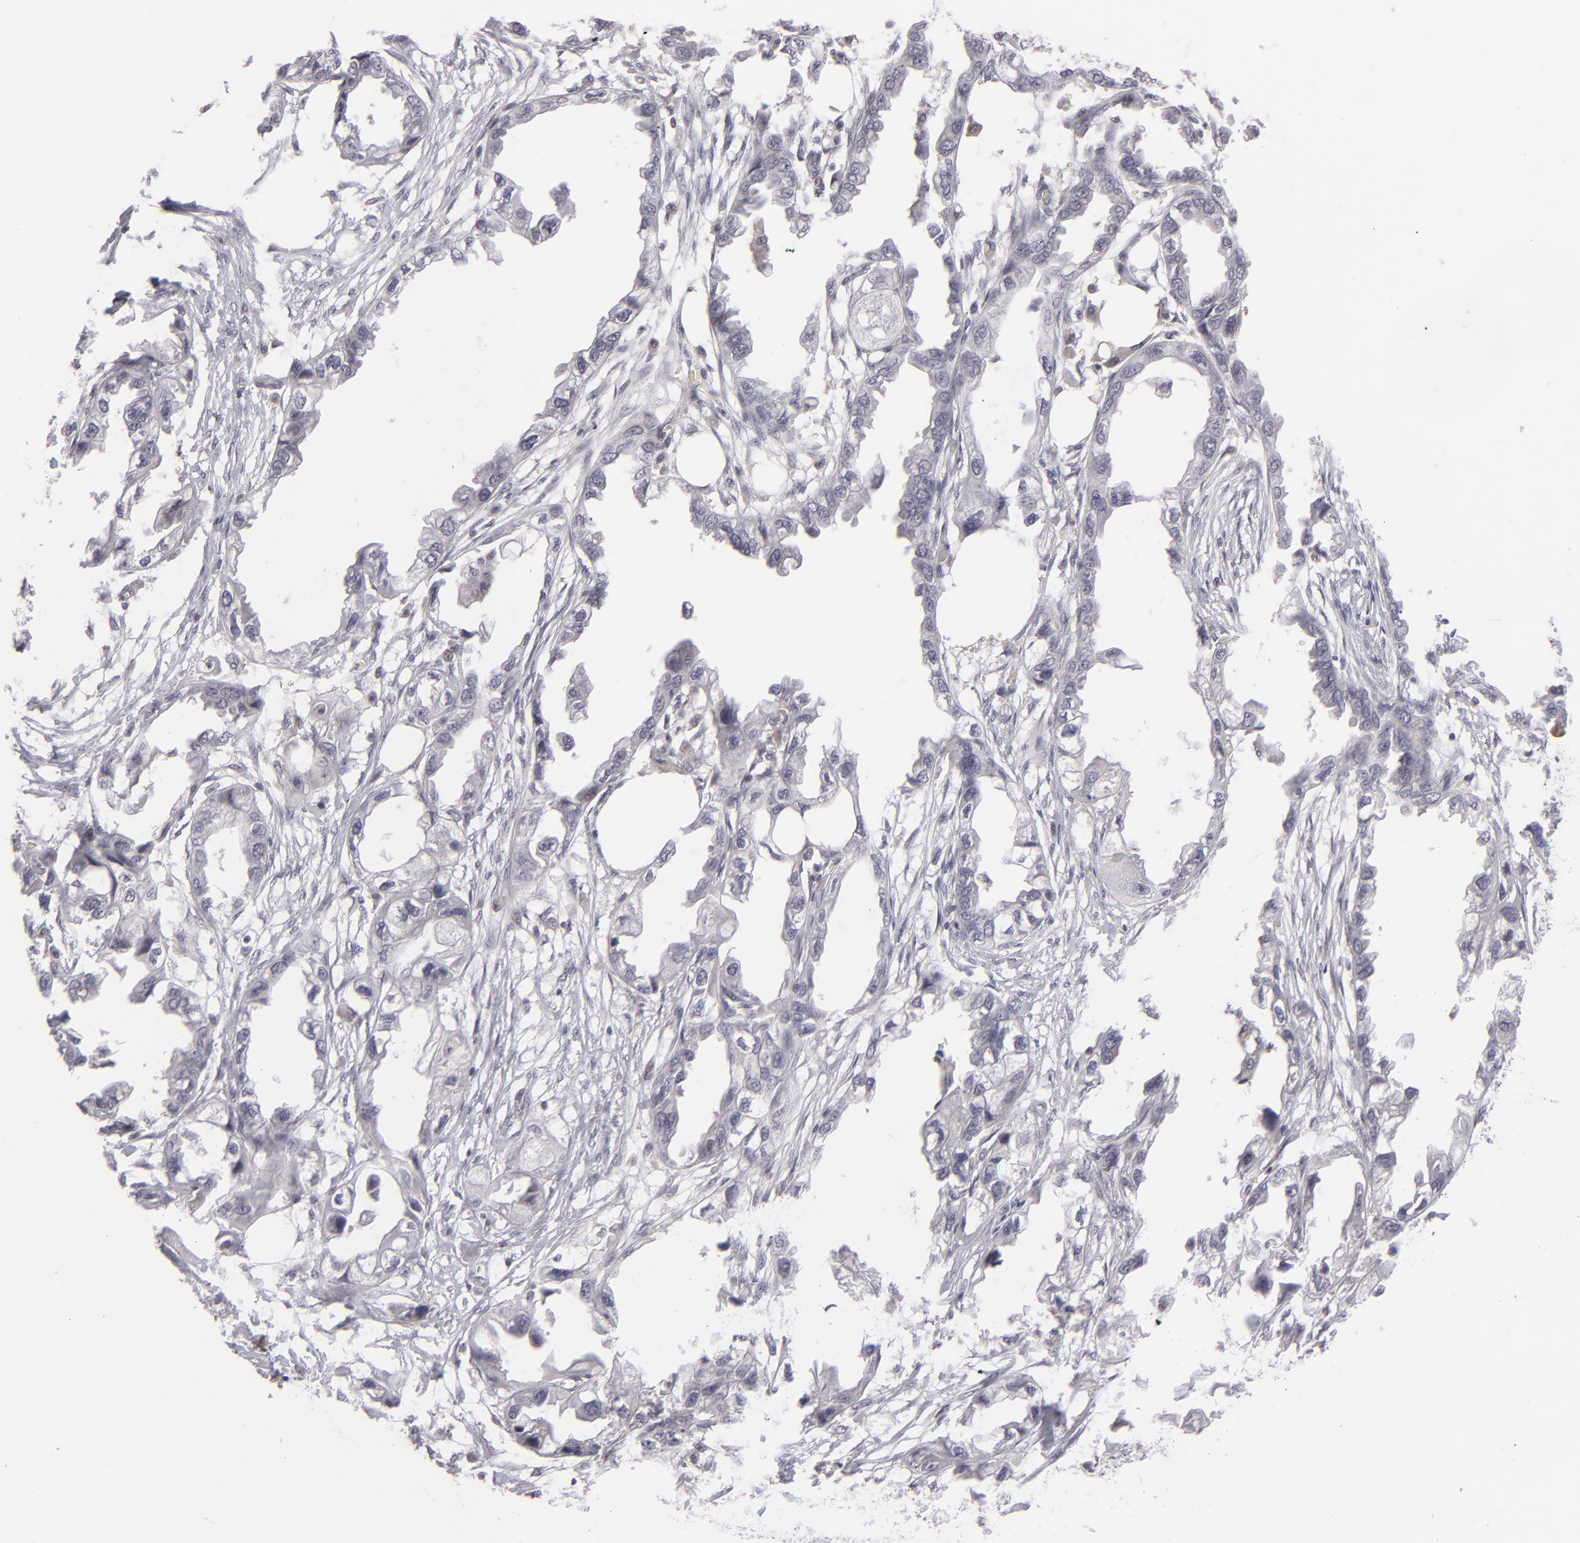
{"staining": {"intensity": "negative", "quantity": "none", "location": "none"}, "tissue": "endometrial cancer", "cell_type": "Tumor cells", "image_type": "cancer", "snomed": [{"axis": "morphology", "description": "Adenocarcinoma, NOS"}, {"axis": "topography", "description": "Endometrium"}], "caption": "IHC of human endometrial cancer demonstrates no expression in tumor cells.", "gene": "CLDN2", "patient": {"sex": "female", "age": 67}}